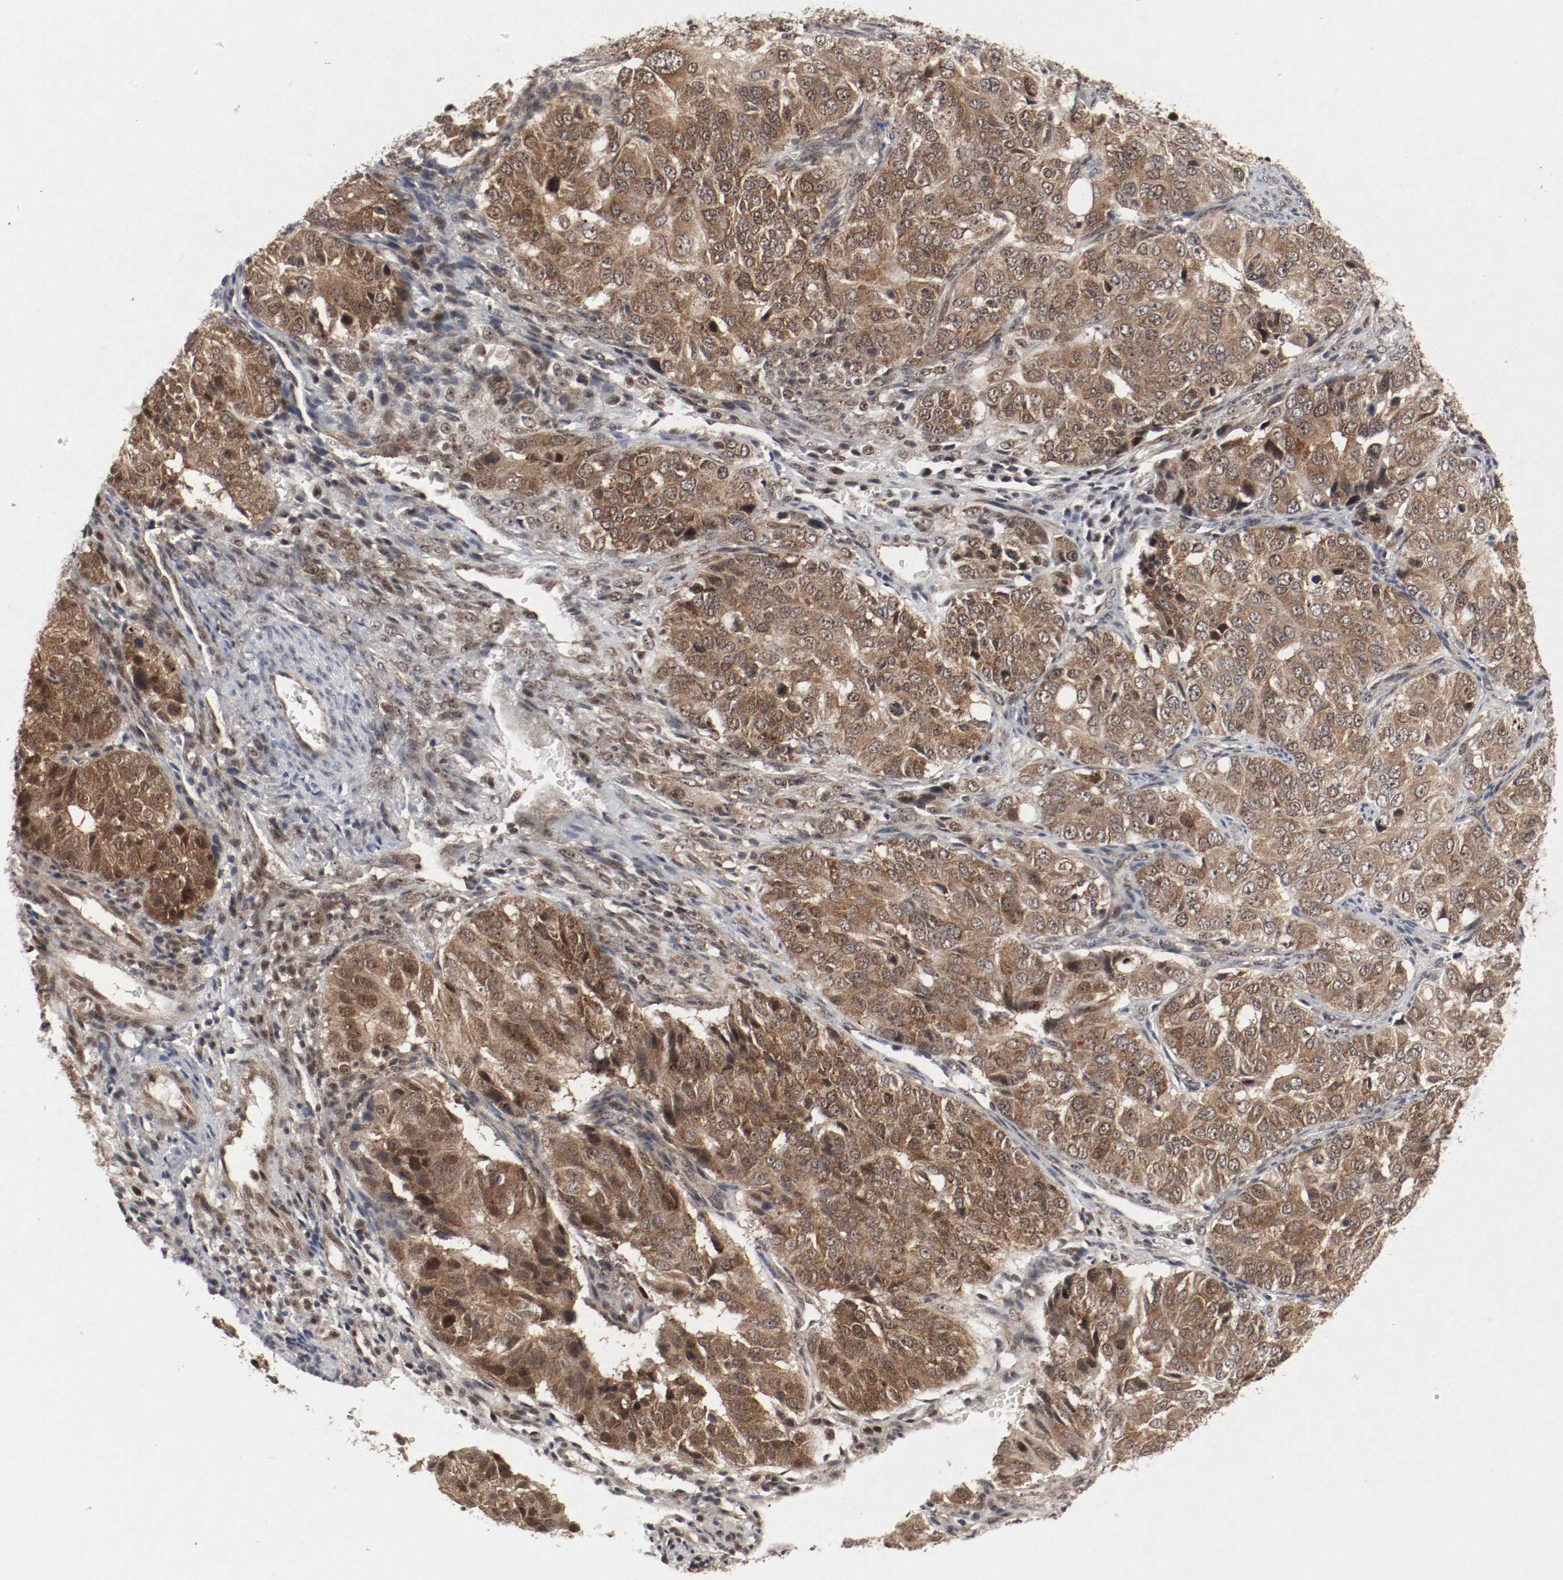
{"staining": {"intensity": "moderate", "quantity": ">75%", "location": "cytoplasmic/membranous,nuclear"}, "tissue": "ovarian cancer", "cell_type": "Tumor cells", "image_type": "cancer", "snomed": [{"axis": "morphology", "description": "Carcinoma, endometroid"}, {"axis": "topography", "description": "Ovary"}], "caption": "Protein staining of ovarian cancer tissue demonstrates moderate cytoplasmic/membranous and nuclear expression in about >75% of tumor cells.", "gene": "CSNK2B", "patient": {"sex": "female", "age": 51}}